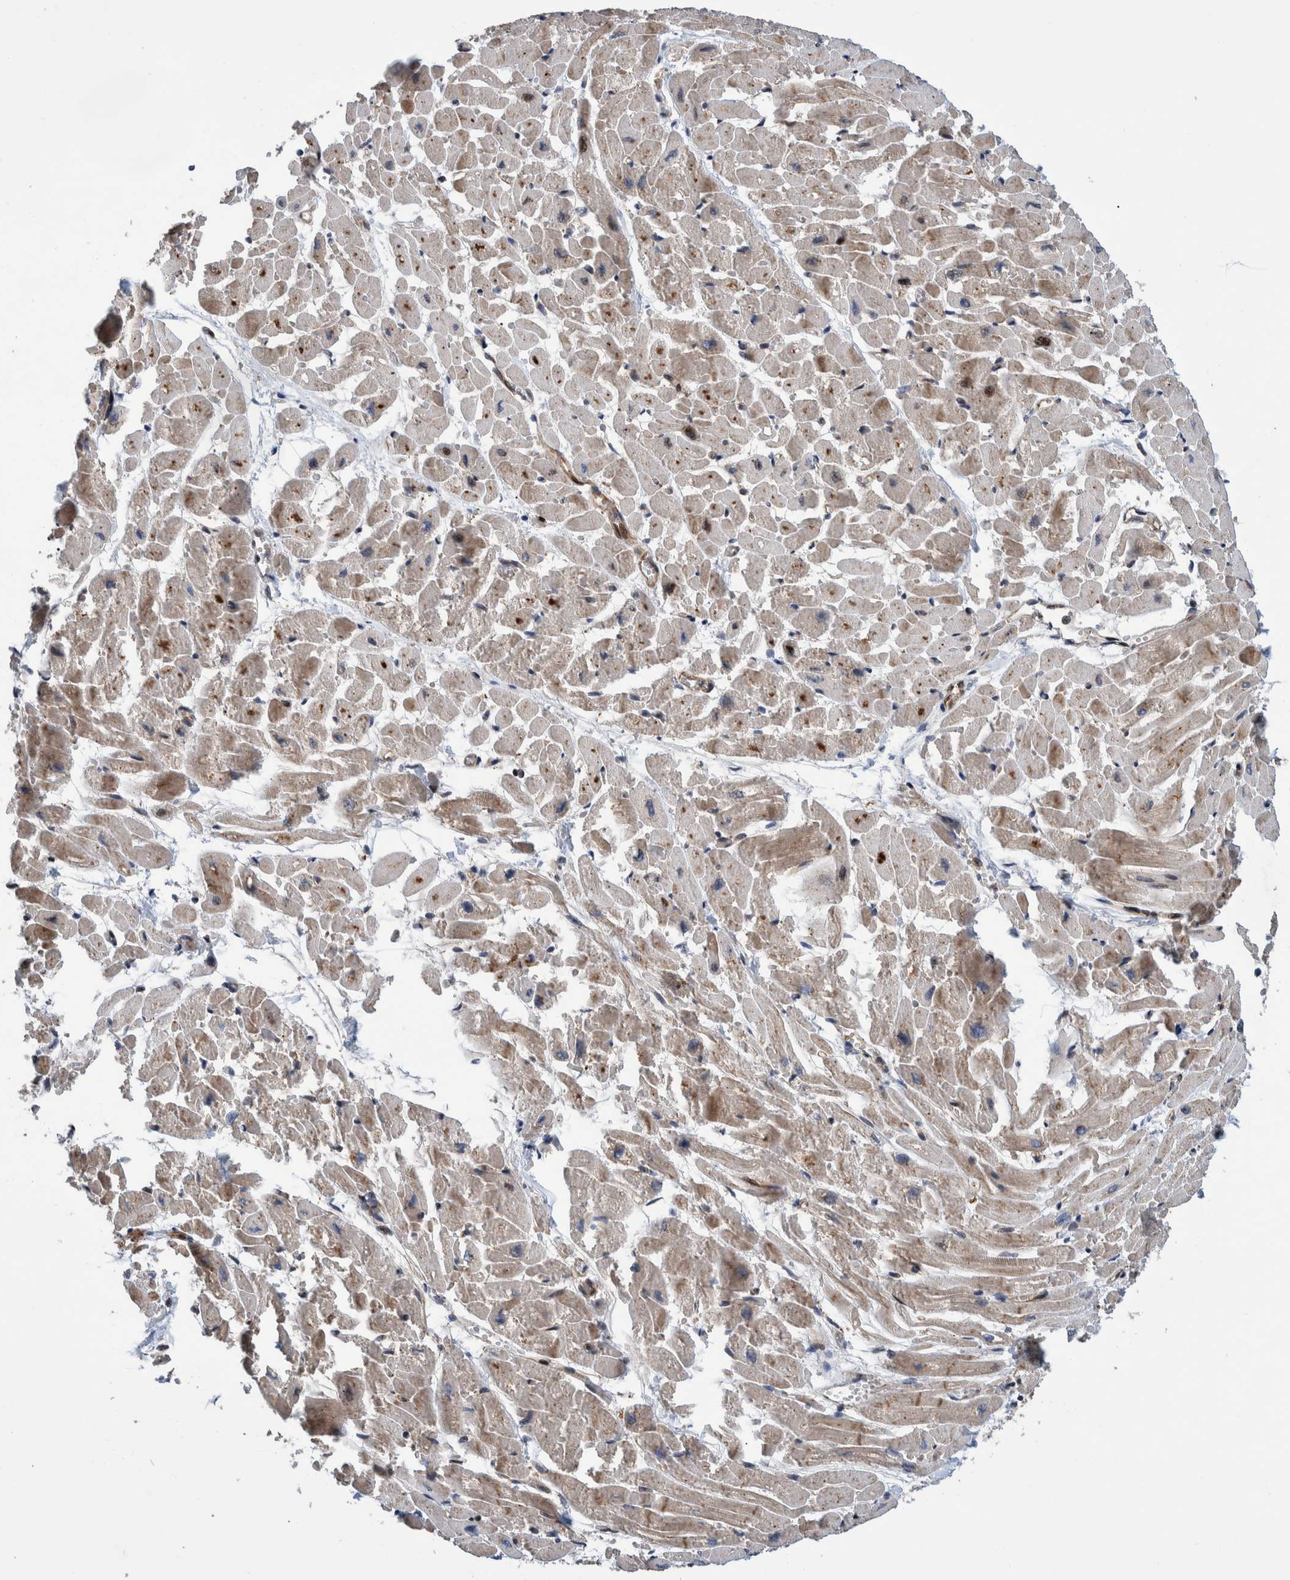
{"staining": {"intensity": "moderate", "quantity": ">75%", "location": "cytoplasmic/membranous"}, "tissue": "heart muscle", "cell_type": "Cardiomyocytes", "image_type": "normal", "snomed": [{"axis": "morphology", "description": "Normal tissue, NOS"}, {"axis": "topography", "description": "Heart"}], "caption": "Moderate cytoplasmic/membranous staining is present in approximately >75% of cardiomyocytes in benign heart muscle.", "gene": "GRPEL2", "patient": {"sex": "male", "age": 45}}